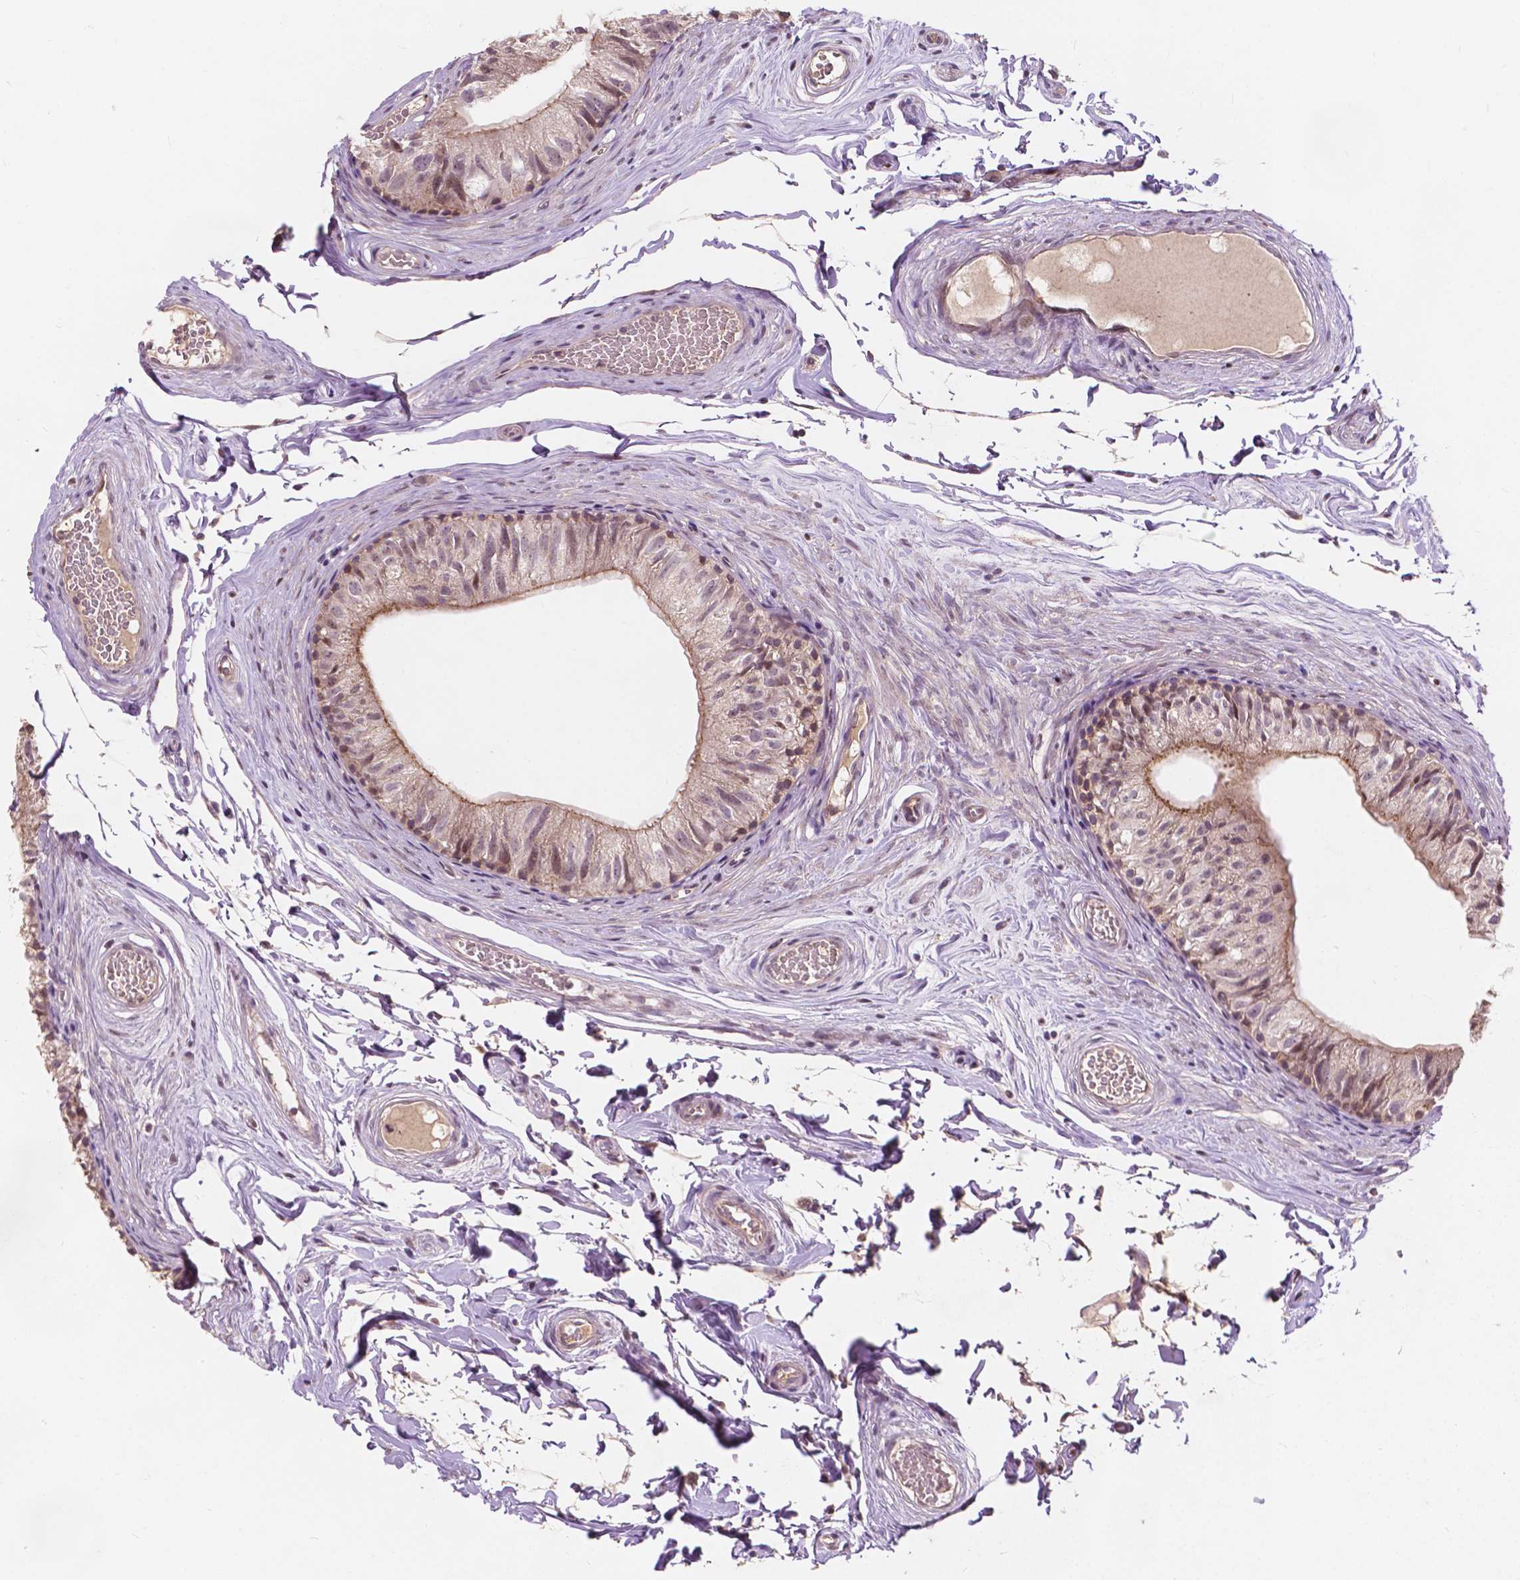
{"staining": {"intensity": "moderate", "quantity": "<25%", "location": "cytoplasmic/membranous"}, "tissue": "epididymis", "cell_type": "Glandular cells", "image_type": "normal", "snomed": [{"axis": "morphology", "description": "Normal tissue, NOS"}, {"axis": "topography", "description": "Epididymis"}], "caption": "An immunohistochemistry (IHC) micrograph of benign tissue is shown. Protein staining in brown labels moderate cytoplasmic/membranous positivity in epididymis within glandular cells.", "gene": "DUSP16", "patient": {"sex": "male", "age": 45}}